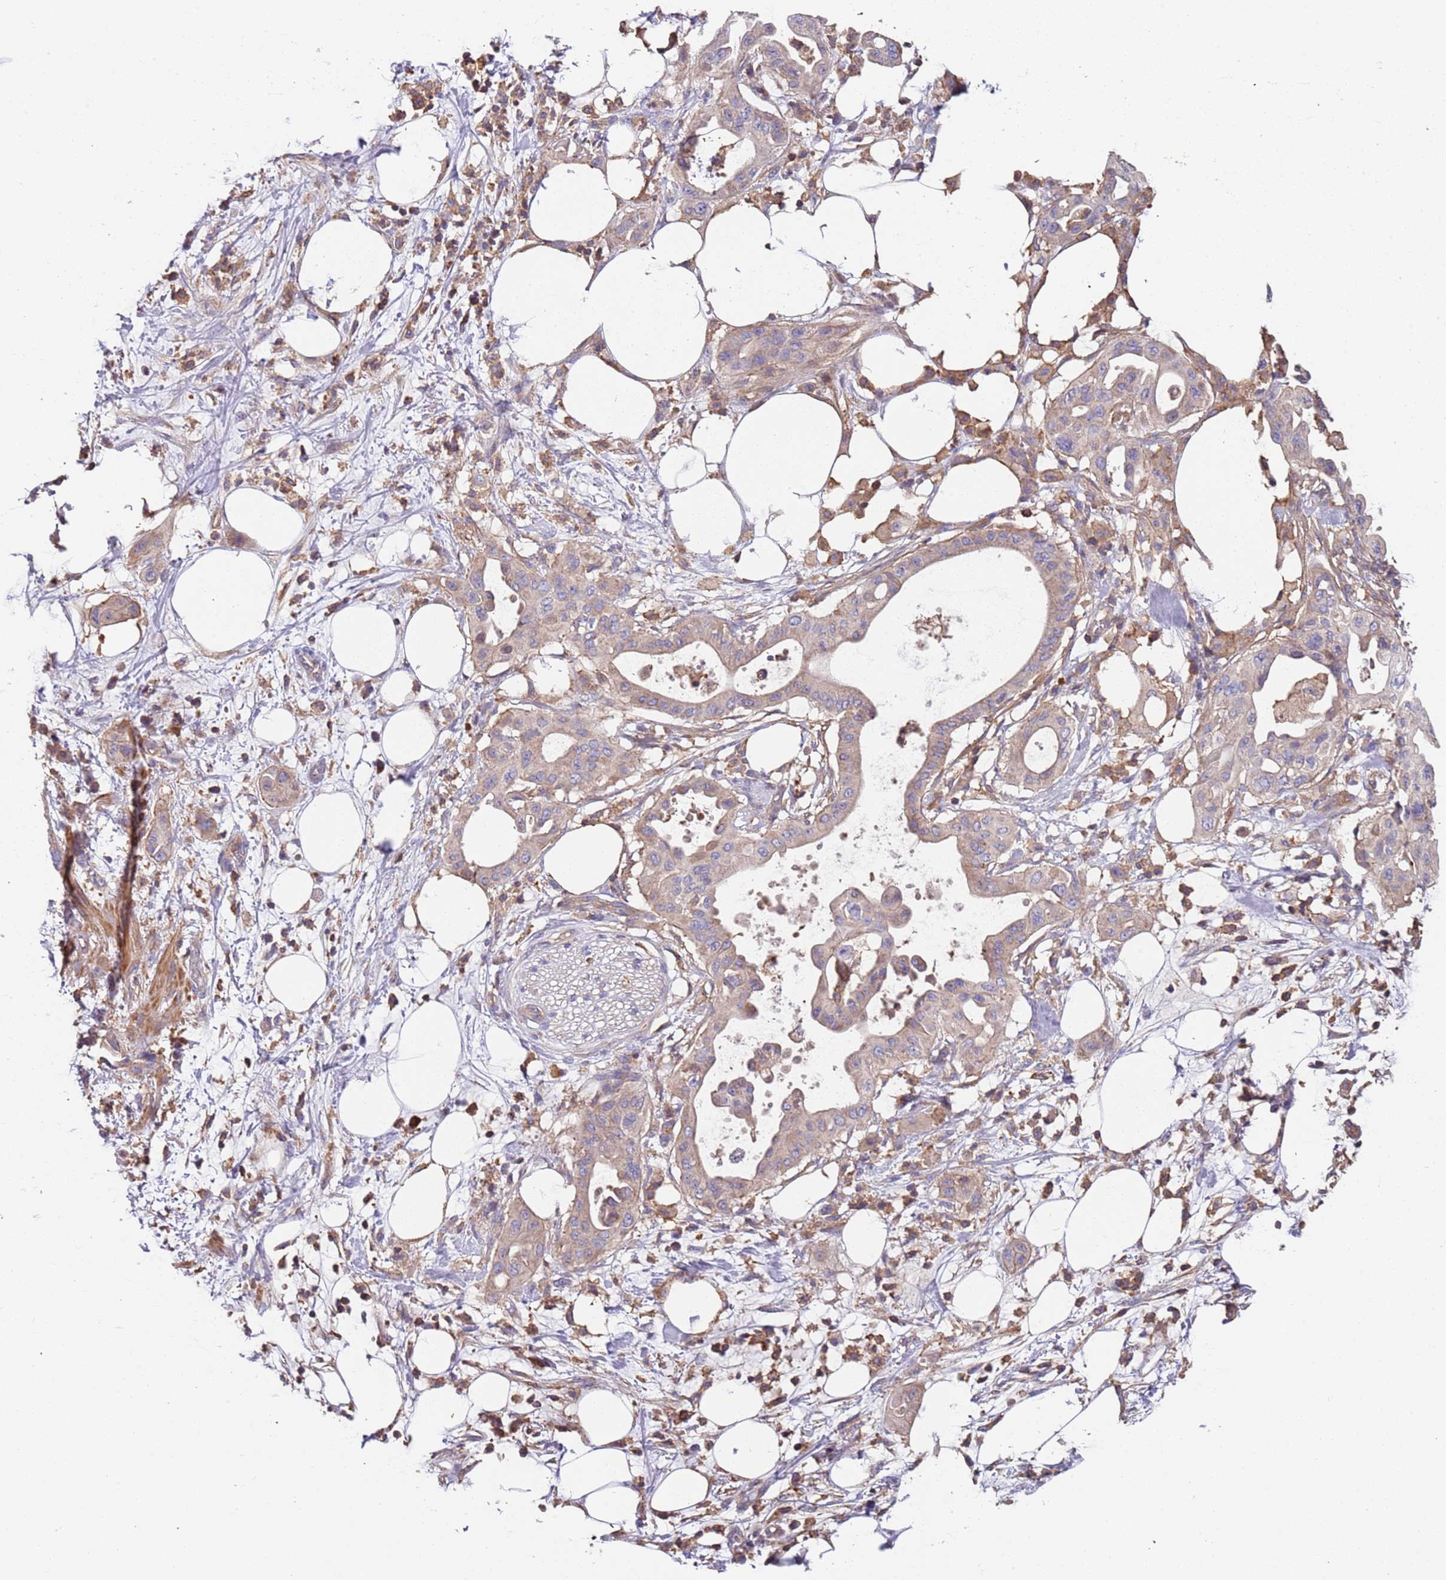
{"staining": {"intensity": "weak", "quantity": ">75%", "location": "cytoplasmic/membranous"}, "tissue": "pancreatic cancer", "cell_type": "Tumor cells", "image_type": "cancer", "snomed": [{"axis": "morphology", "description": "Adenocarcinoma, NOS"}, {"axis": "topography", "description": "Pancreas"}], "caption": "A micrograph of pancreatic adenocarcinoma stained for a protein exhibits weak cytoplasmic/membranous brown staining in tumor cells.", "gene": "SYT4", "patient": {"sex": "male", "age": 68}}